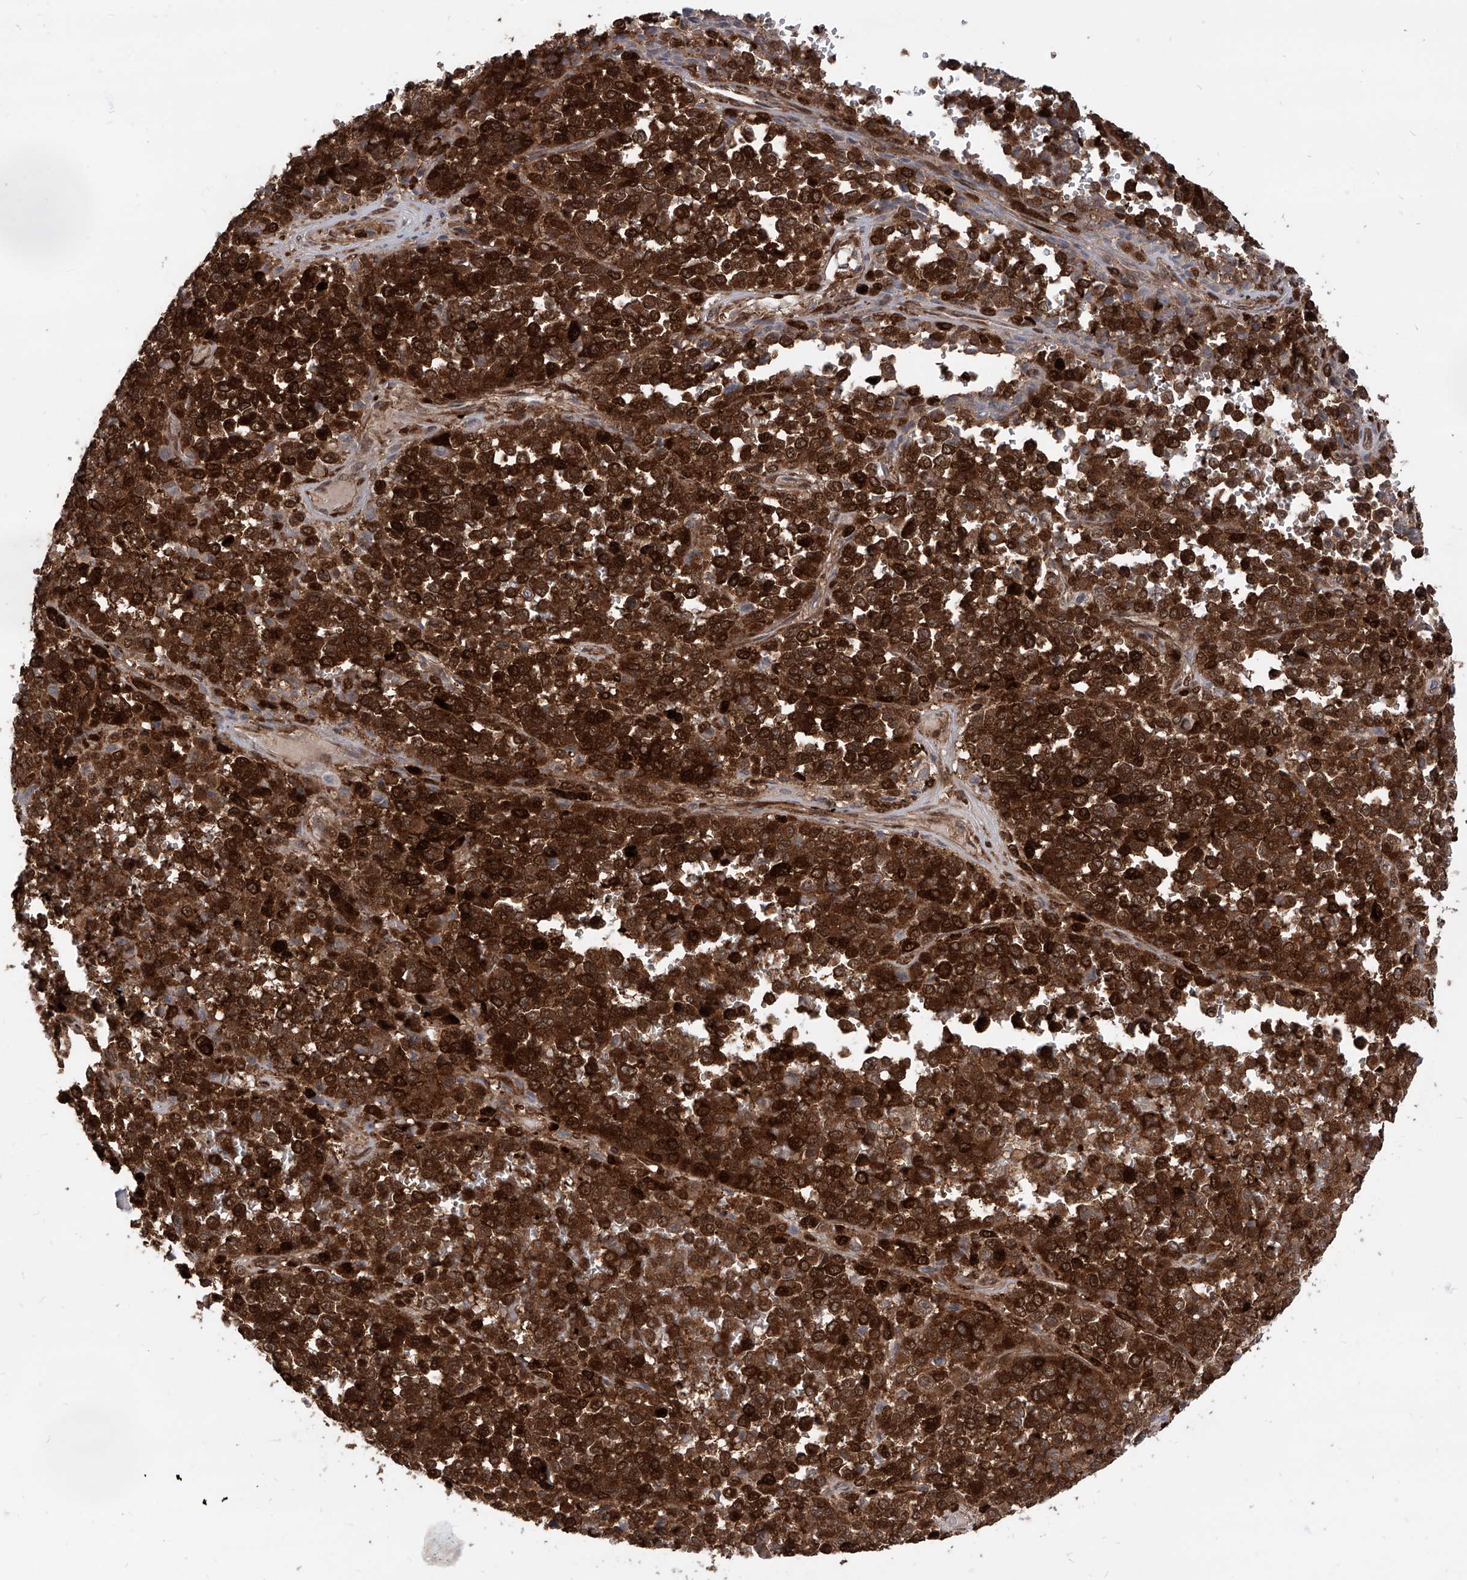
{"staining": {"intensity": "strong", "quantity": ">75%", "location": "cytoplasmic/membranous"}, "tissue": "melanoma", "cell_type": "Tumor cells", "image_type": "cancer", "snomed": [{"axis": "morphology", "description": "Malignant melanoma, Metastatic site"}, {"axis": "topography", "description": "Pancreas"}], "caption": "Malignant melanoma (metastatic site) tissue exhibits strong cytoplasmic/membranous staining in about >75% of tumor cells, visualized by immunohistochemistry.", "gene": "MAGED2", "patient": {"sex": "female", "age": 30}}